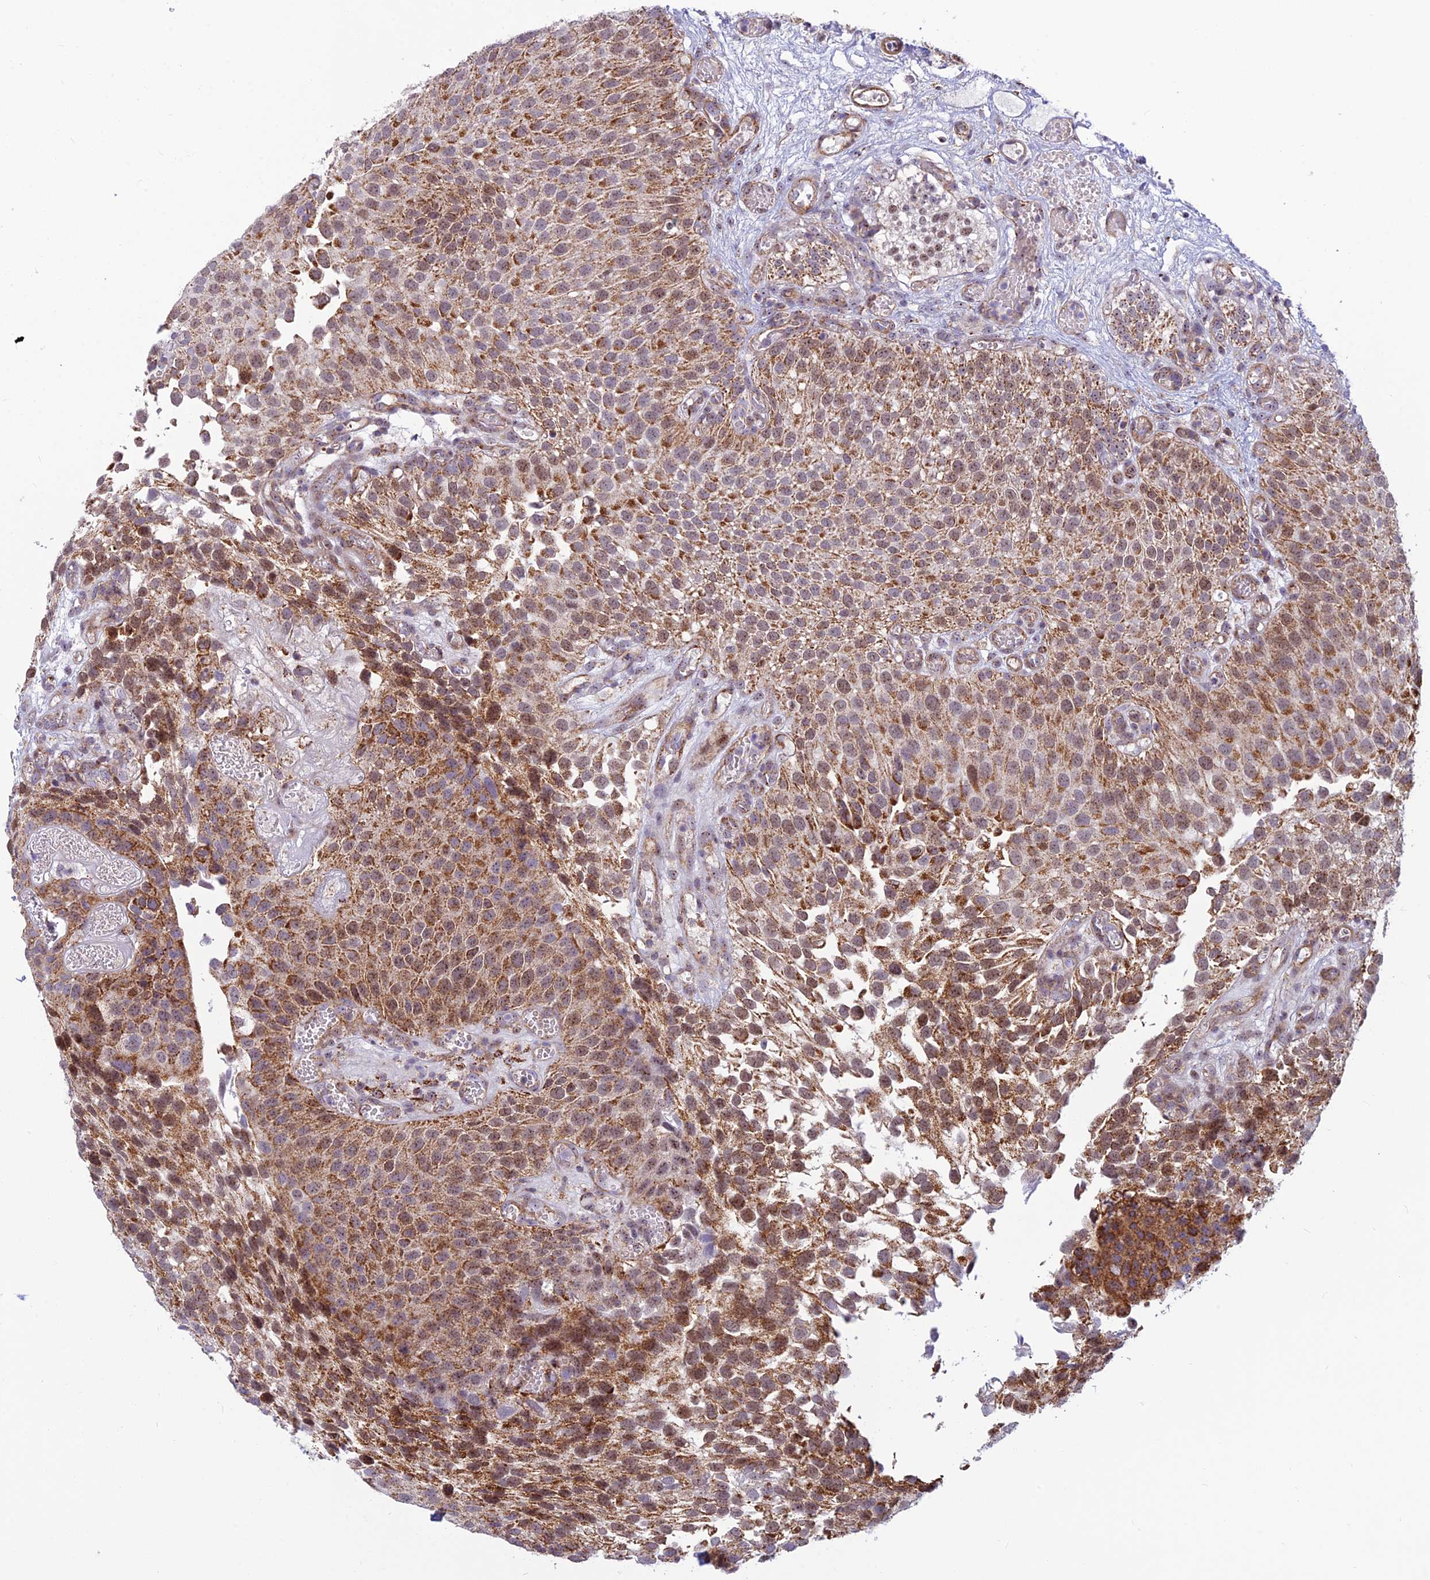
{"staining": {"intensity": "moderate", "quantity": ">75%", "location": "cytoplasmic/membranous"}, "tissue": "urothelial cancer", "cell_type": "Tumor cells", "image_type": "cancer", "snomed": [{"axis": "morphology", "description": "Urothelial carcinoma, Low grade"}, {"axis": "topography", "description": "Urinary bladder"}], "caption": "The photomicrograph reveals a brown stain indicating the presence of a protein in the cytoplasmic/membranous of tumor cells in urothelial carcinoma (low-grade).", "gene": "POLR1G", "patient": {"sex": "male", "age": 89}}